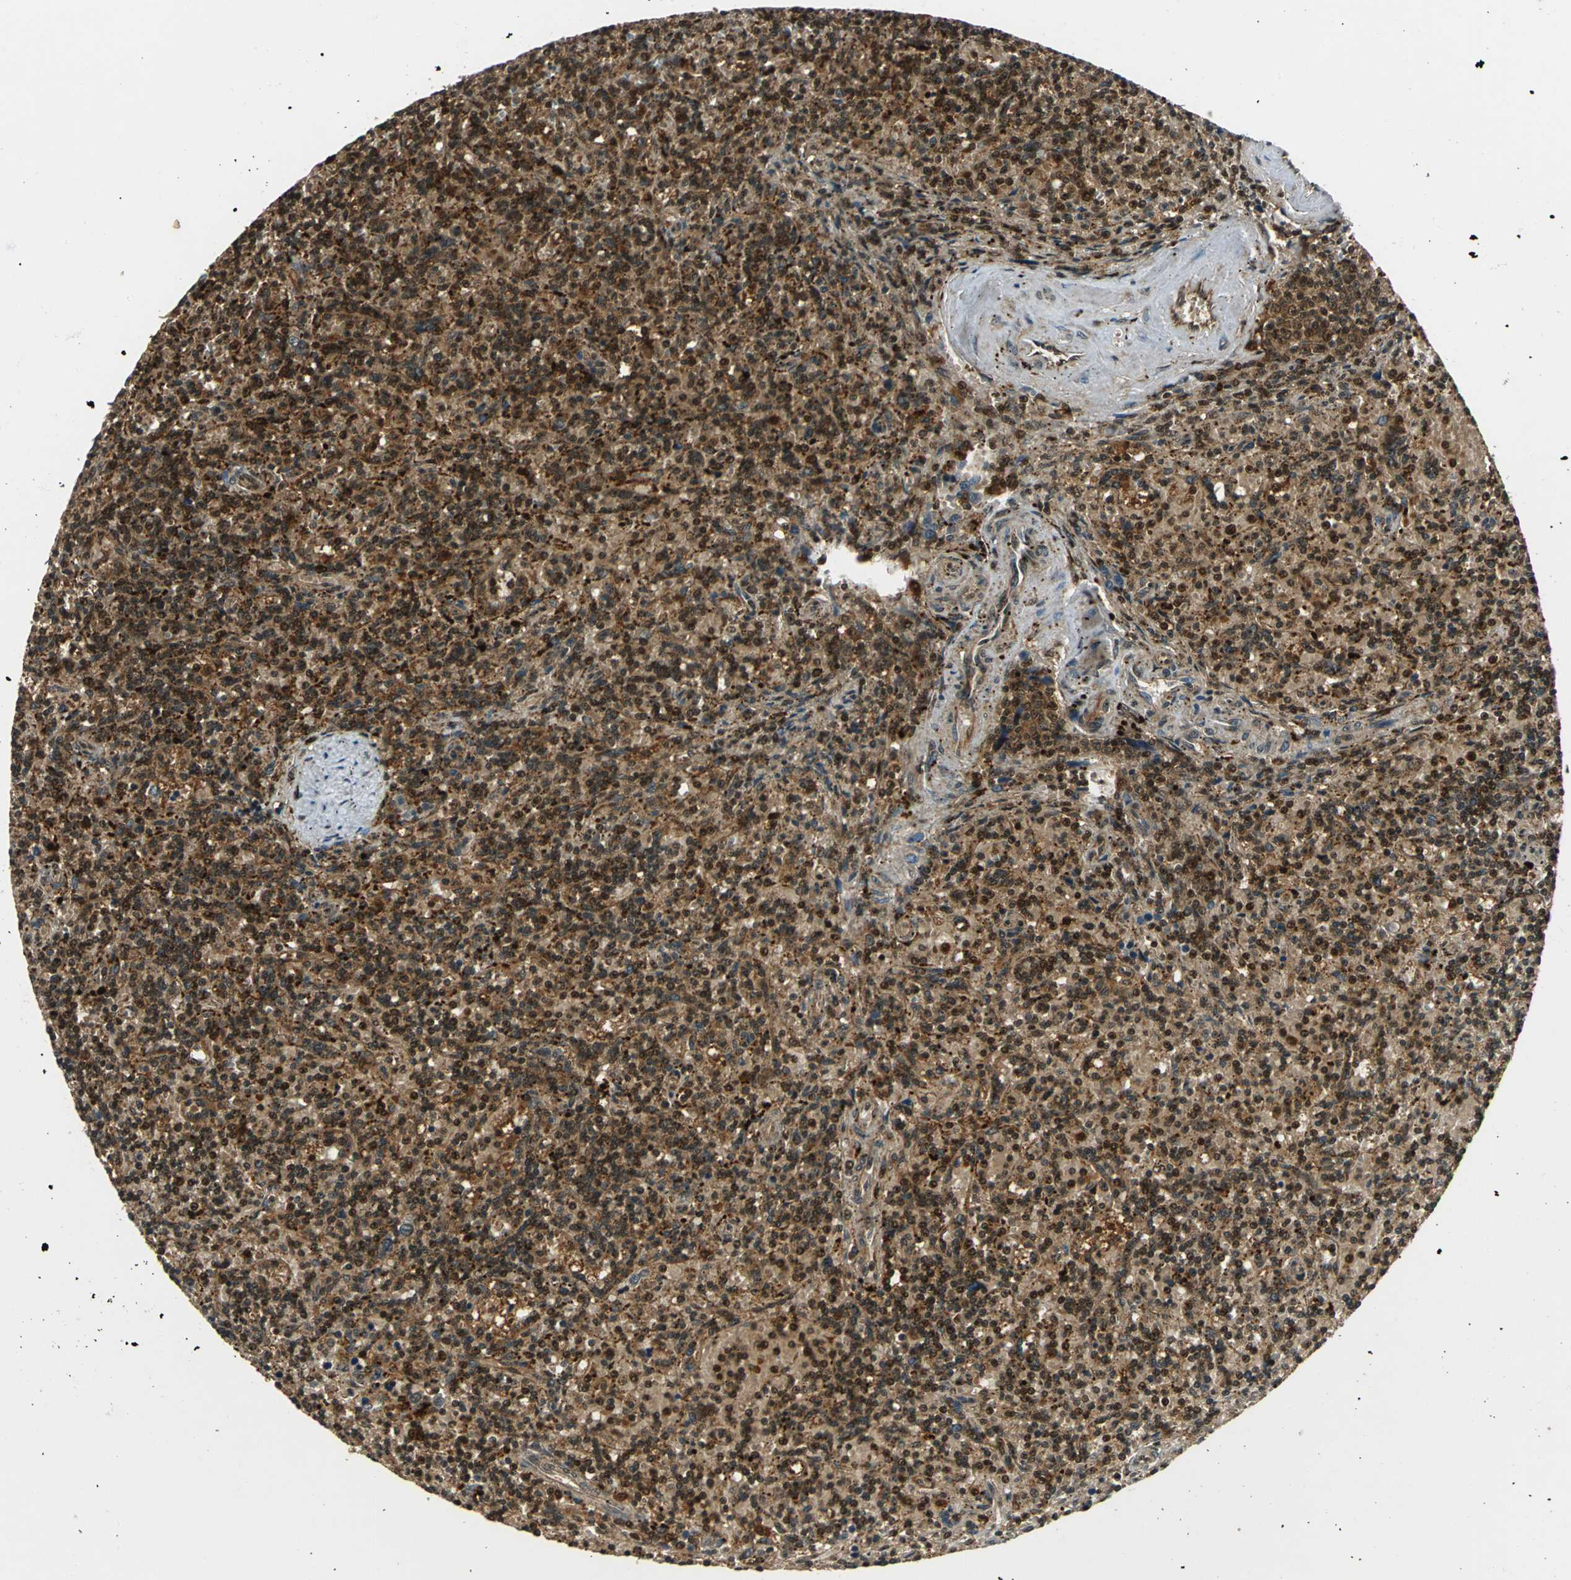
{"staining": {"intensity": "strong", "quantity": ">75%", "location": "cytoplasmic/membranous,nuclear"}, "tissue": "lymphoma", "cell_type": "Tumor cells", "image_type": "cancer", "snomed": [{"axis": "morphology", "description": "Malignant lymphoma, non-Hodgkin's type, Low grade"}, {"axis": "topography", "description": "Spleen"}], "caption": "Immunohistochemical staining of low-grade malignant lymphoma, non-Hodgkin's type displays high levels of strong cytoplasmic/membranous and nuclear protein expression in approximately >75% of tumor cells.", "gene": "PPP1R13L", "patient": {"sex": "male", "age": 73}}